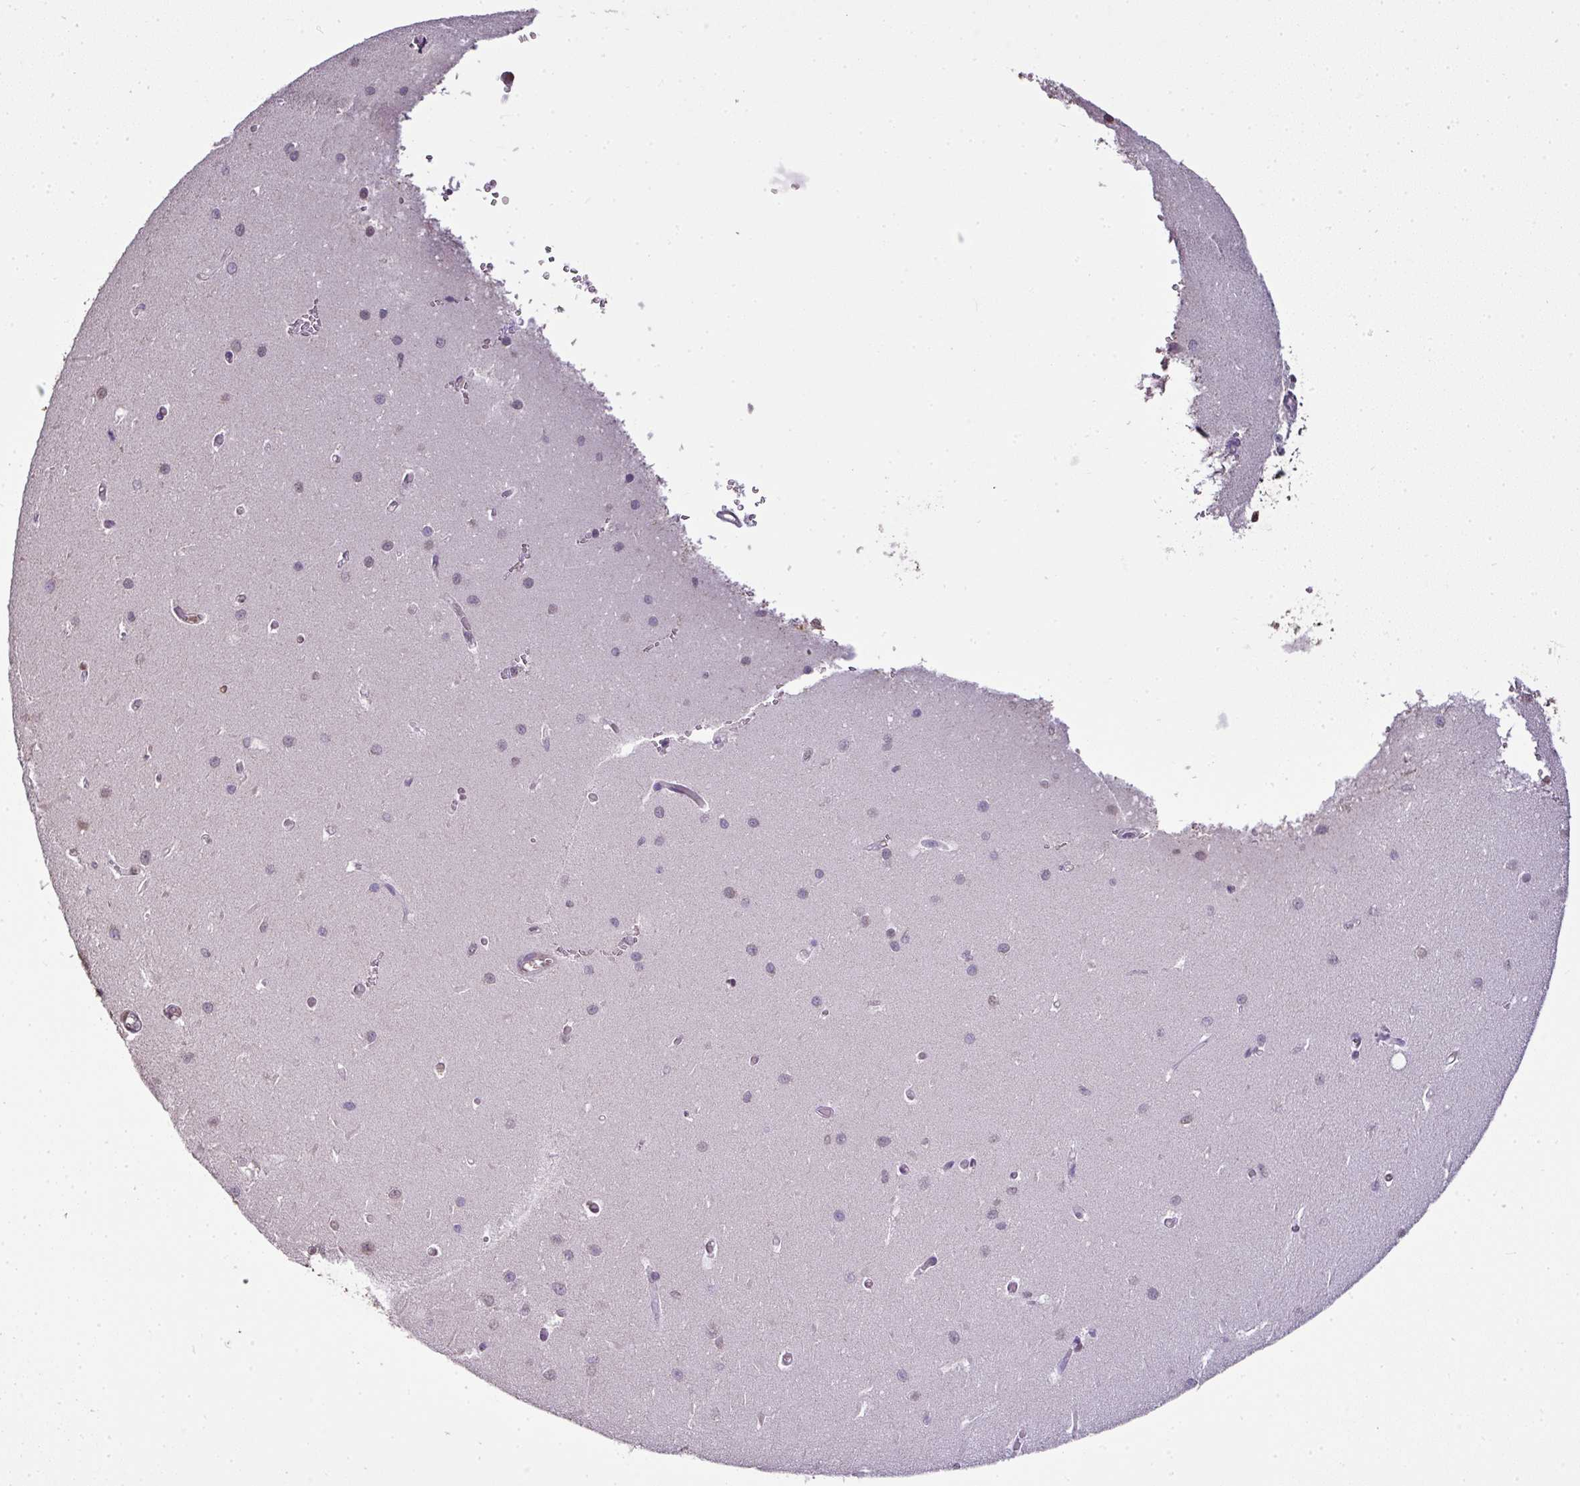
{"staining": {"intensity": "negative", "quantity": "none", "location": "none"}, "tissue": "cerebellum", "cell_type": "Cells in granular layer", "image_type": "normal", "snomed": [{"axis": "morphology", "description": "Normal tissue, NOS"}, {"axis": "topography", "description": "Cerebellum"}], "caption": "DAB immunohistochemical staining of benign human cerebellum displays no significant staining in cells in granular layer.", "gene": "JPH2", "patient": {"sex": "male", "age": 37}}